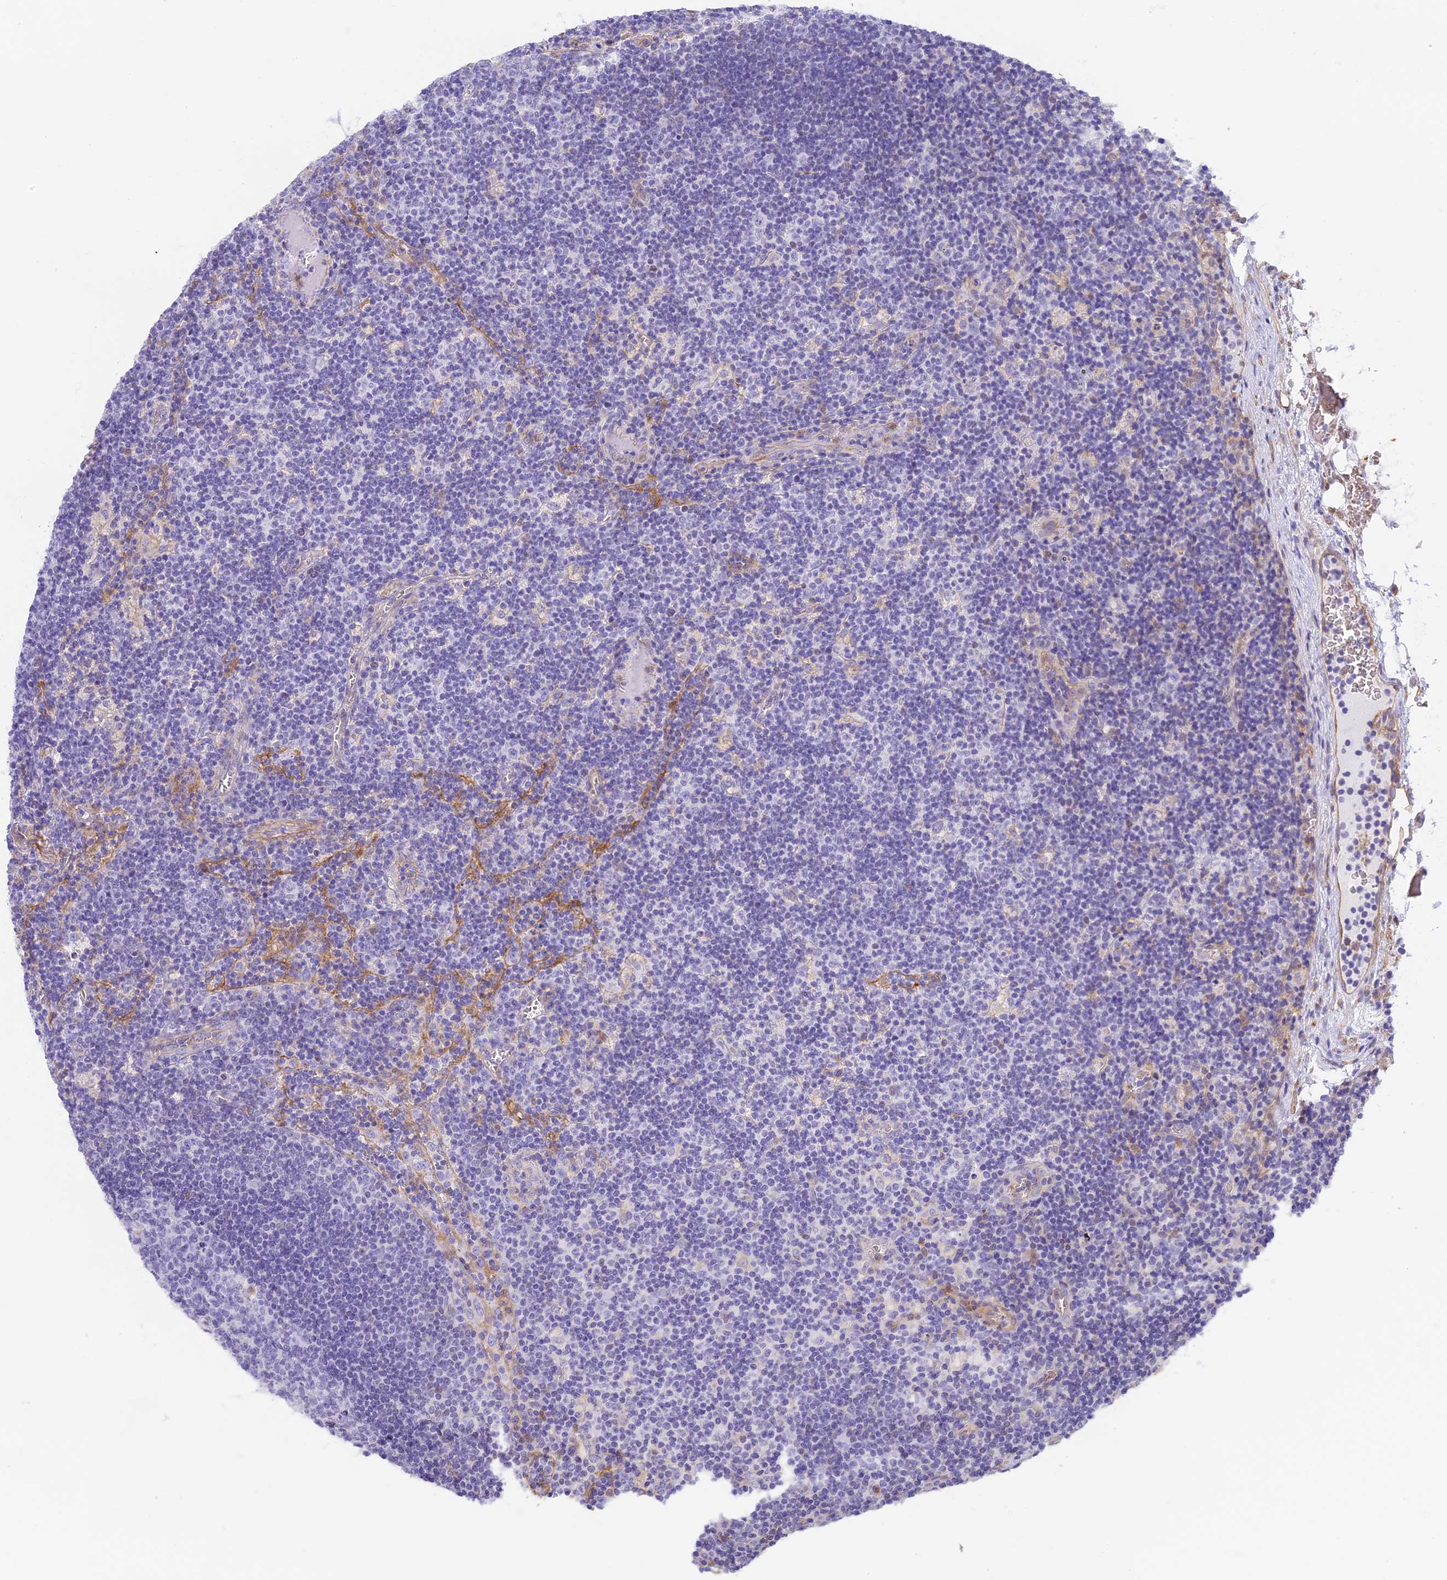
{"staining": {"intensity": "negative", "quantity": "none", "location": "none"}, "tissue": "lymph node", "cell_type": "Germinal center cells", "image_type": "normal", "snomed": [{"axis": "morphology", "description": "Normal tissue, NOS"}, {"axis": "topography", "description": "Lymph node"}], "caption": "Human lymph node stained for a protein using IHC displays no expression in germinal center cells.", "gene": "HOMER3", "patient": {"sex": "male", "age": 58}}